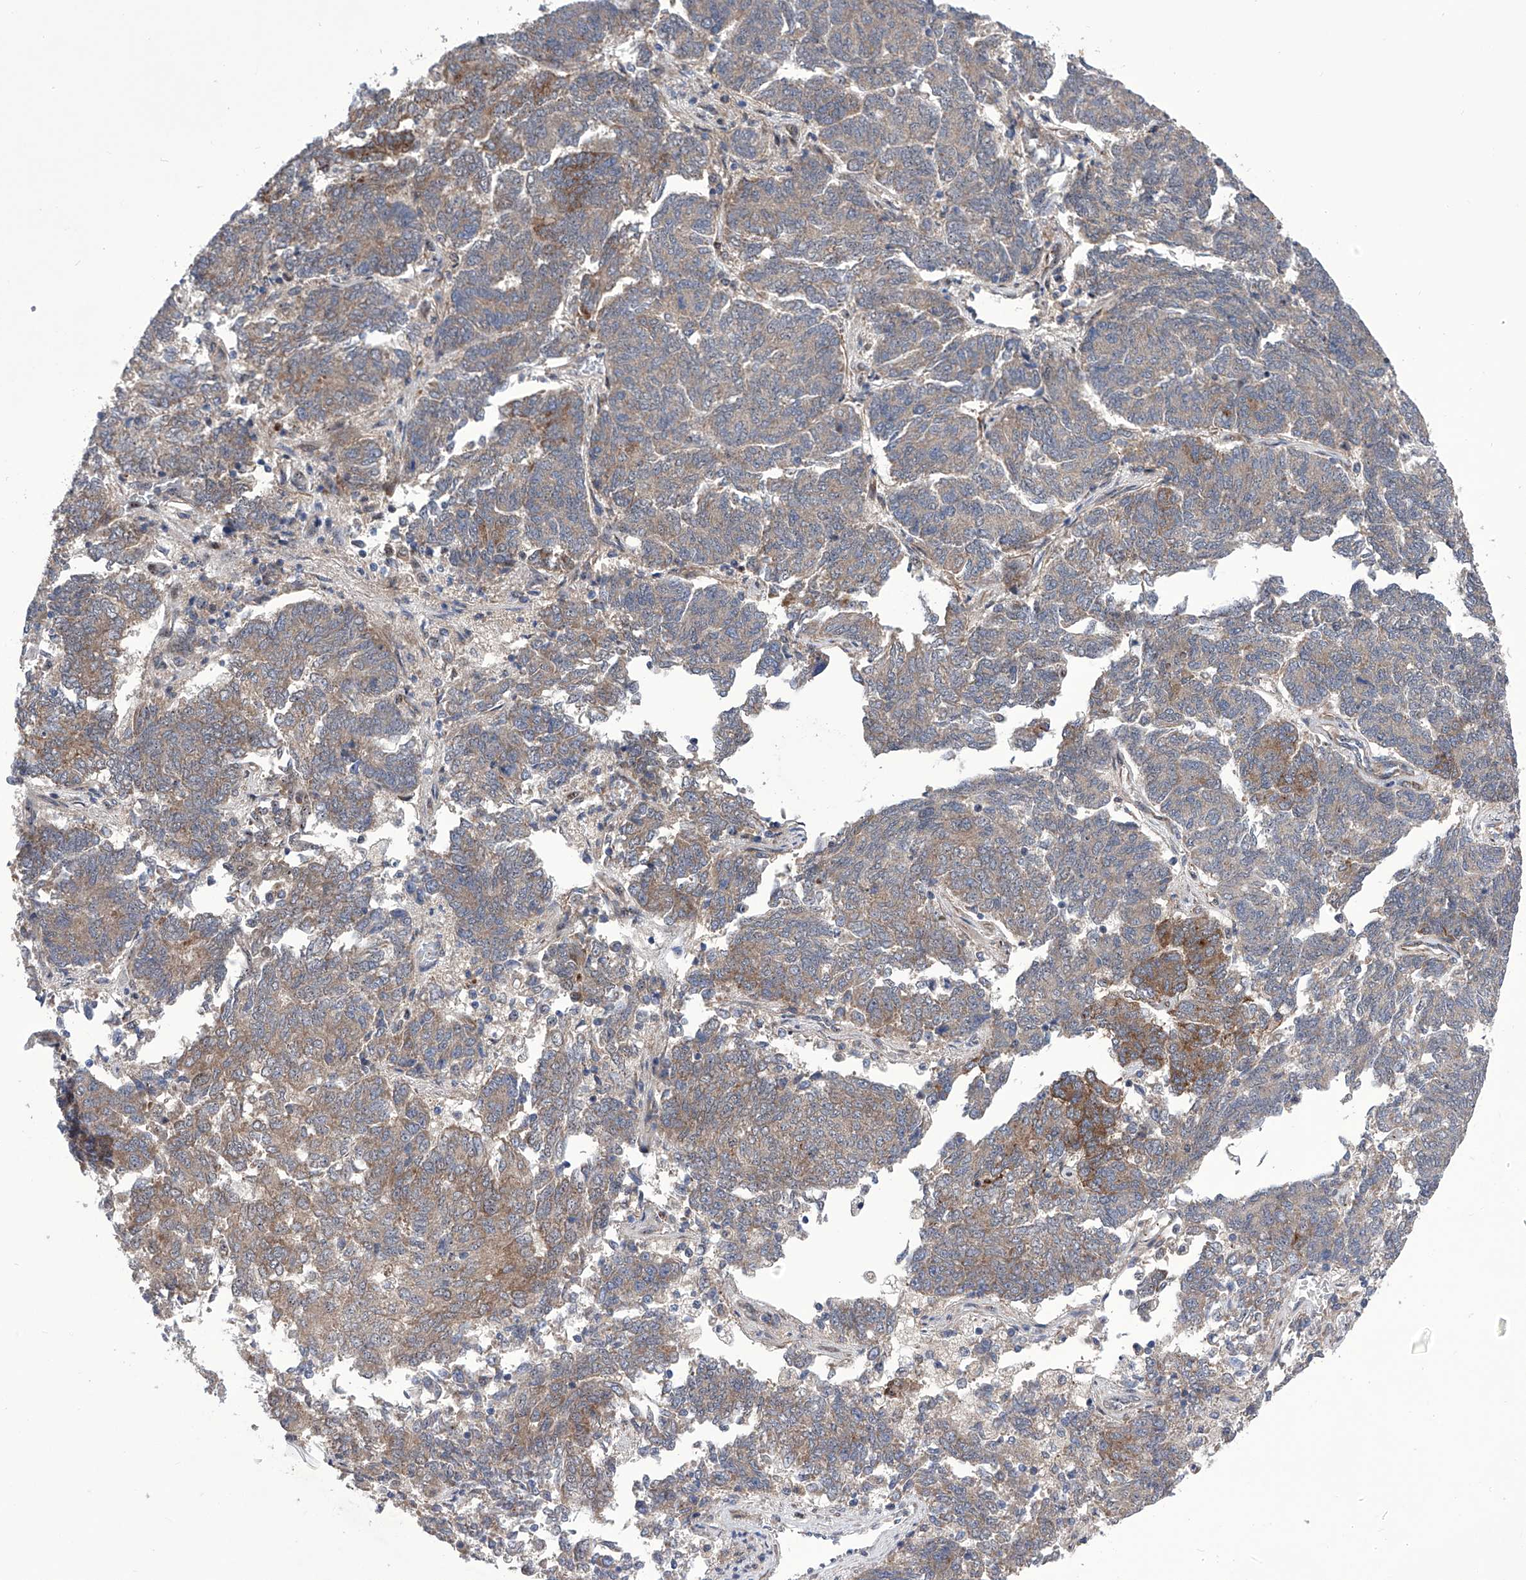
{"staining": {"intensity": "moderate", "quantity": "25%-75%", "location": "cytoplasmic/membranous"}, "tissue": "endometrial cancer", "cell_type": "Tumor cells", "image_type": "cancer", "snomed": [{"axis": "morphology", "description": "Adenocarcinoma, NOS"}, {"axis": "topography", "description": "Endometrium"}], "caption": "A brown stain labels moderate cytoplasmic/membranous positivity of a protein in human endometrial cancer tumor cells.", "gene": "KTI12", "patient": {"sex": "female", "age": 80}}